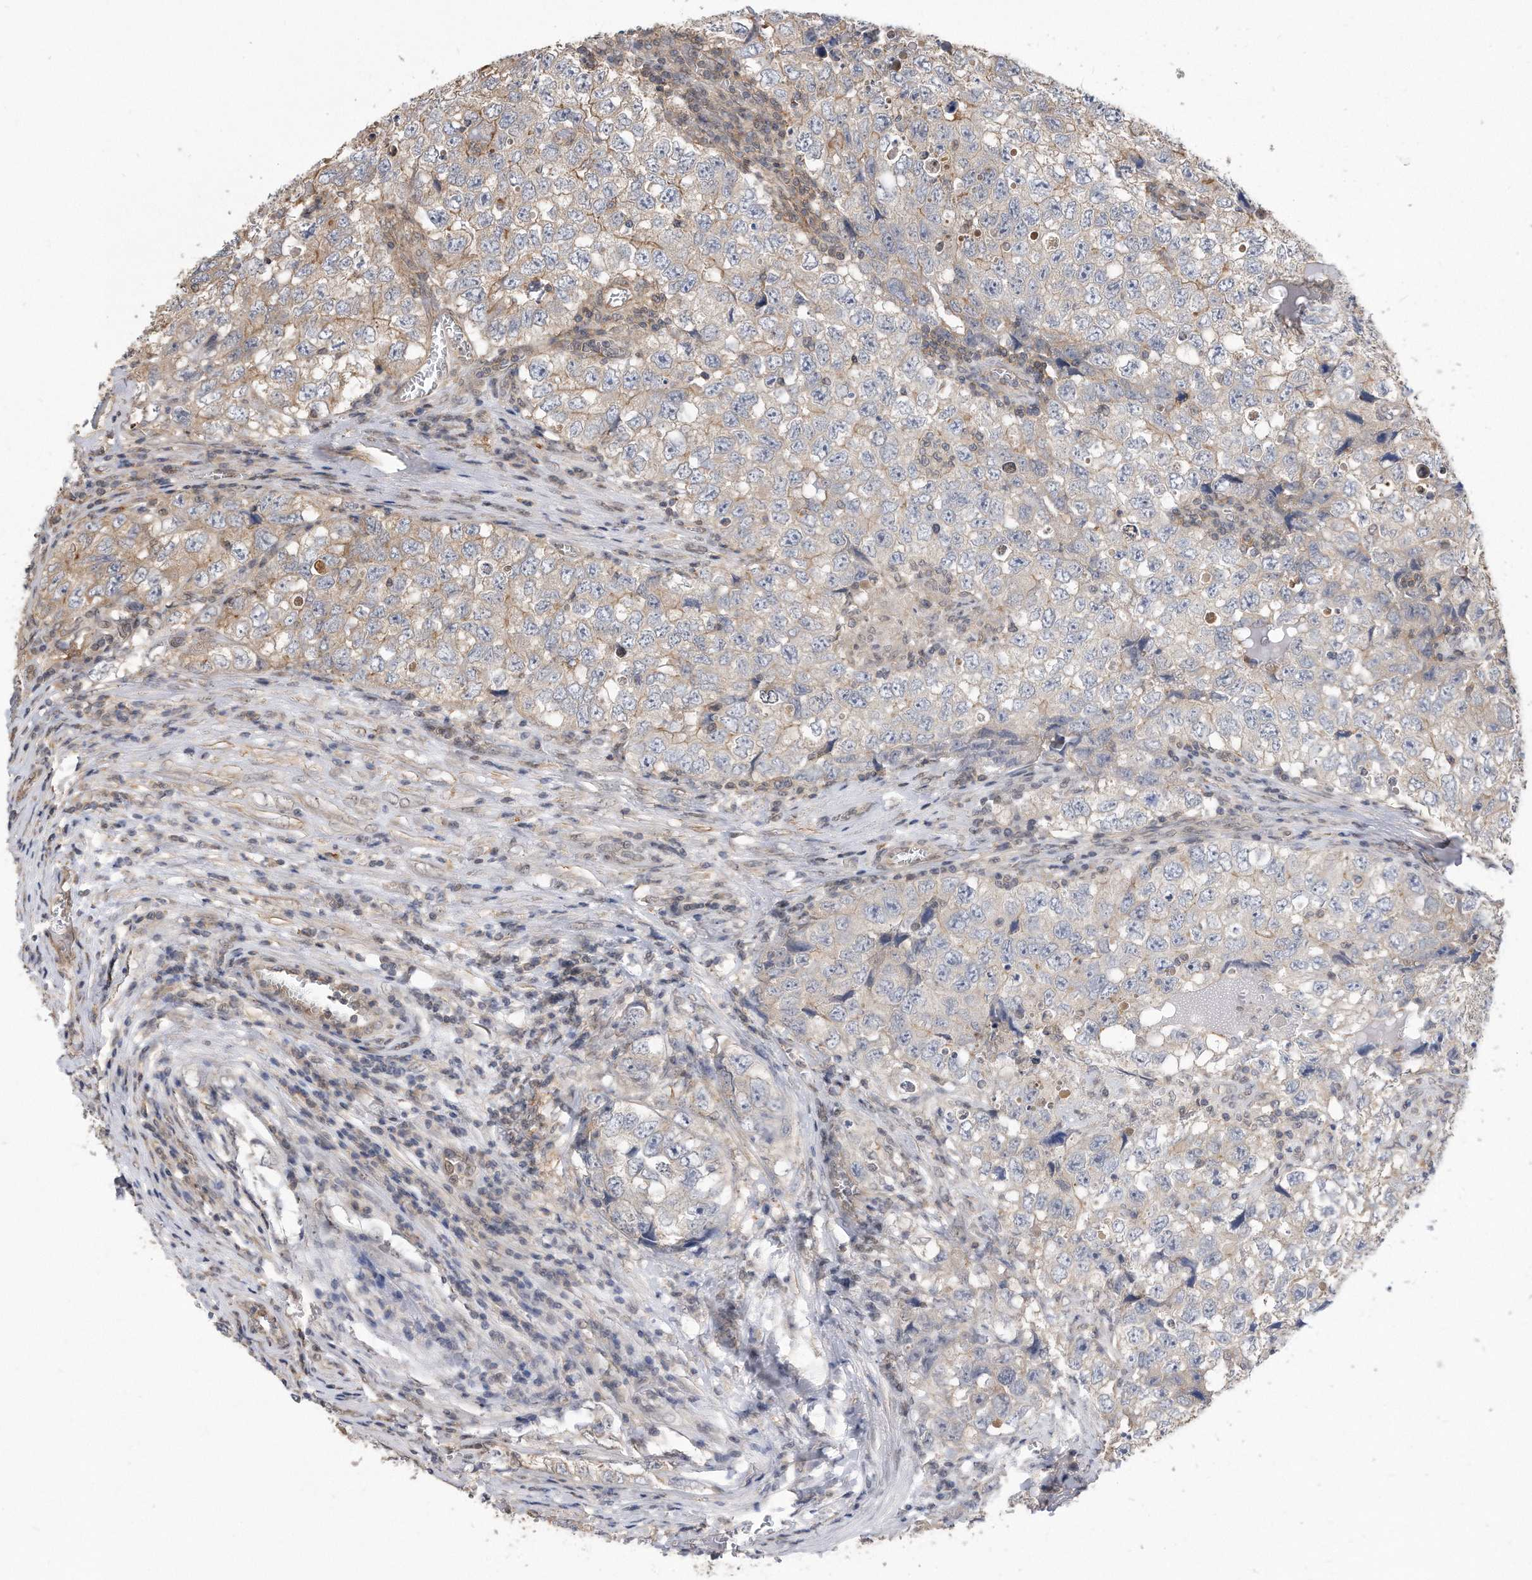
{"staining": {"intensity": "moderate", "quantity": "<25%", "location": "cytoplasmic/membranous"}, "tissue": "testis cancer", "cell_type": "Tumor cells", "image_type": "cancer", "snomed": [{"axis": "morphology", "description": "Seminoma, NOS"}, {"axis": "morphology", "description": "Carcinoma, Embryonal, NOS"}, {"axis": "topography", "description": "Testis"}], "caption": "About <25% of tumor cells in human testis cancer (seminoma) display moderate cytoplasmic/membranous protein staining as visualized by brown immunohistochemical staining.", "gene": "TCP1", "patient": {"sex": "male", "age": 43}}